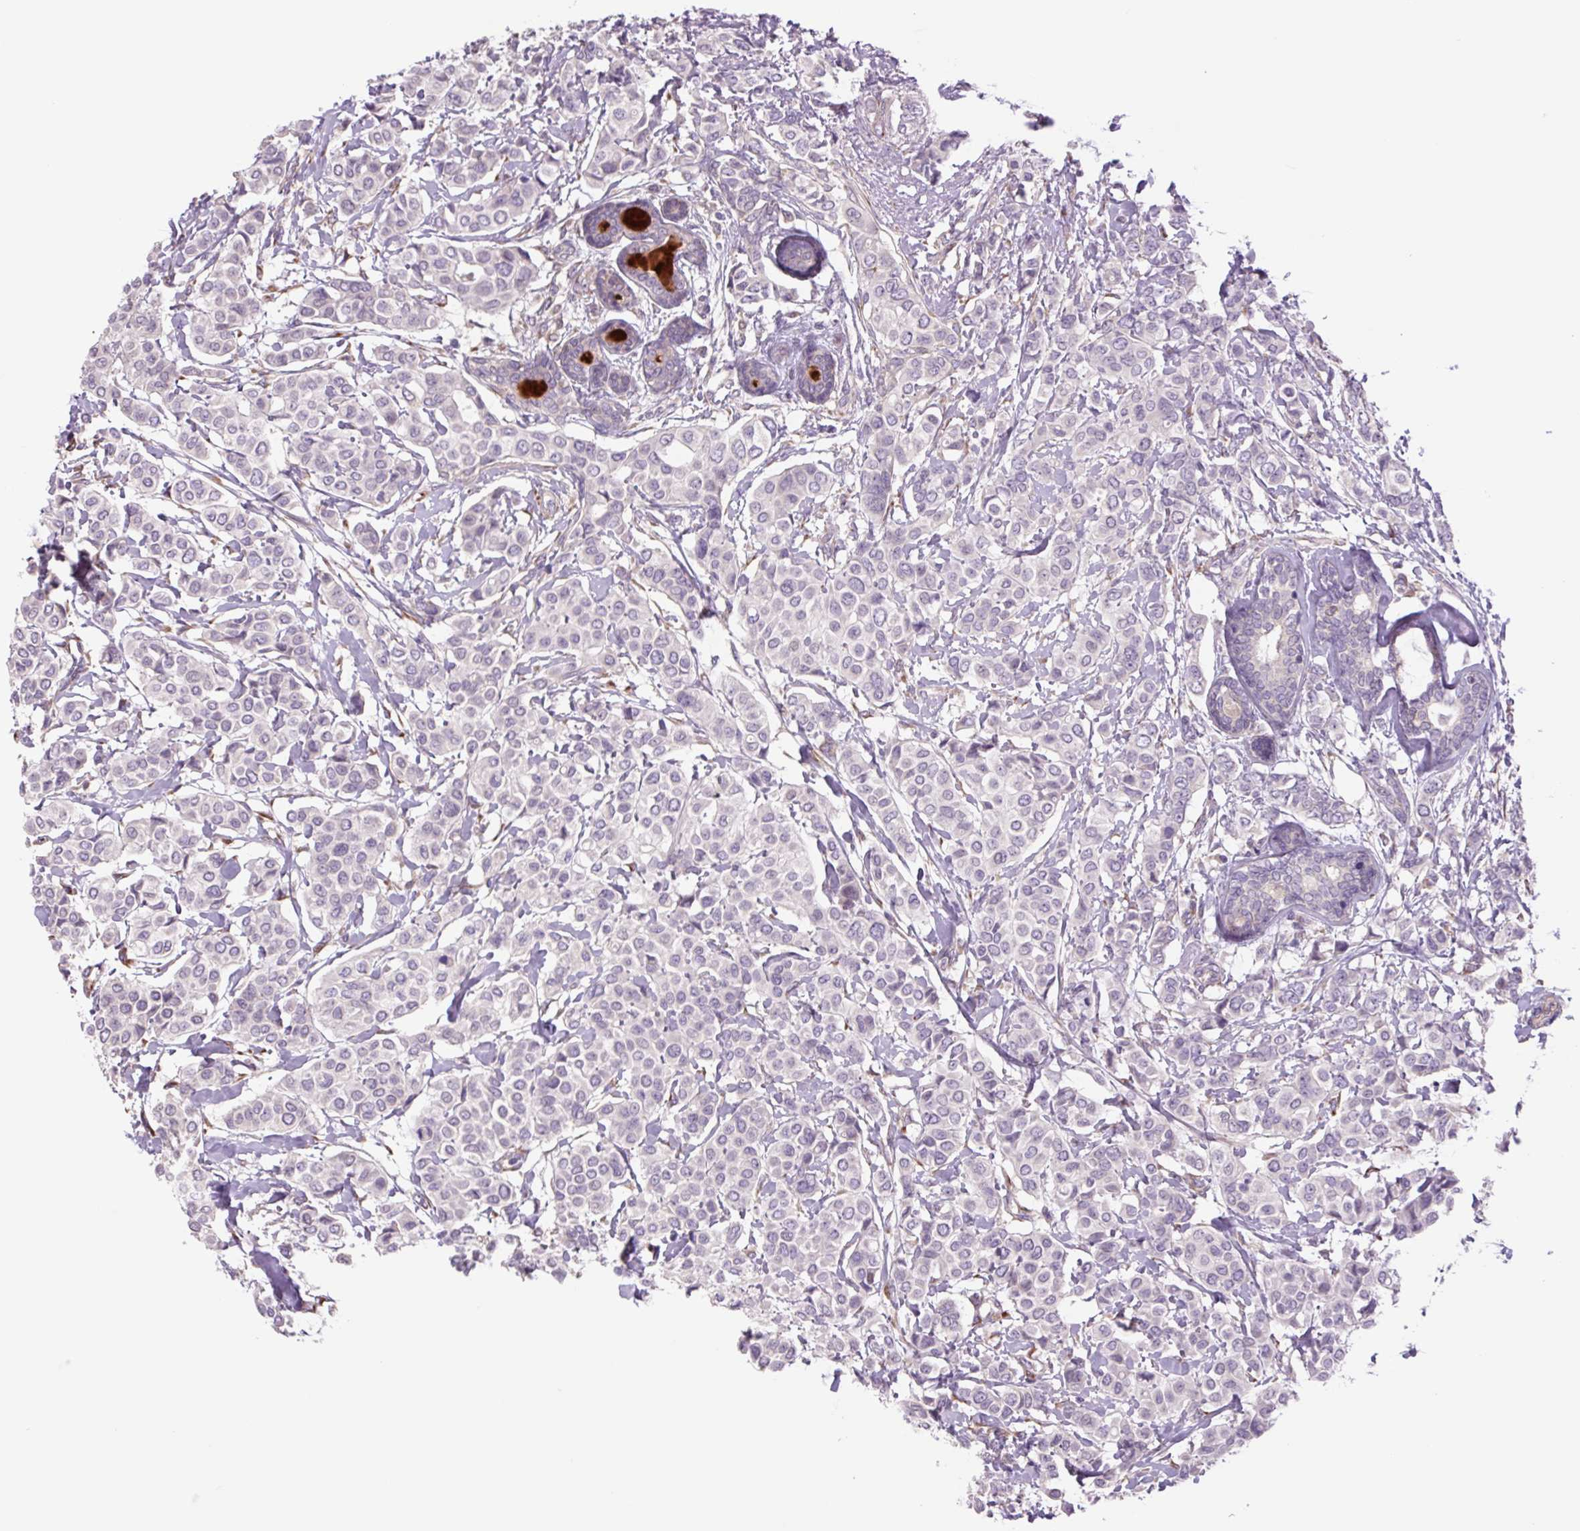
{"staining": {"intensity": "negative", "quantity": "none", "location": "none"}, "tissue": "breast cancer", "cell_type": "Tumor cells", "image_type": "cancer", "snomed": [{"axis": "morphology", "description": "Lobular carcinoma"}, {"axis": "topography", "description": "Breast"}], "caption": "A photomicrograph of breast cancer (lobular carcinoma) stained for a protein displays no brown staining in tumor cells.", "gene": "PLA2G4A", "patient": {"sex": "female", "age": 51}}